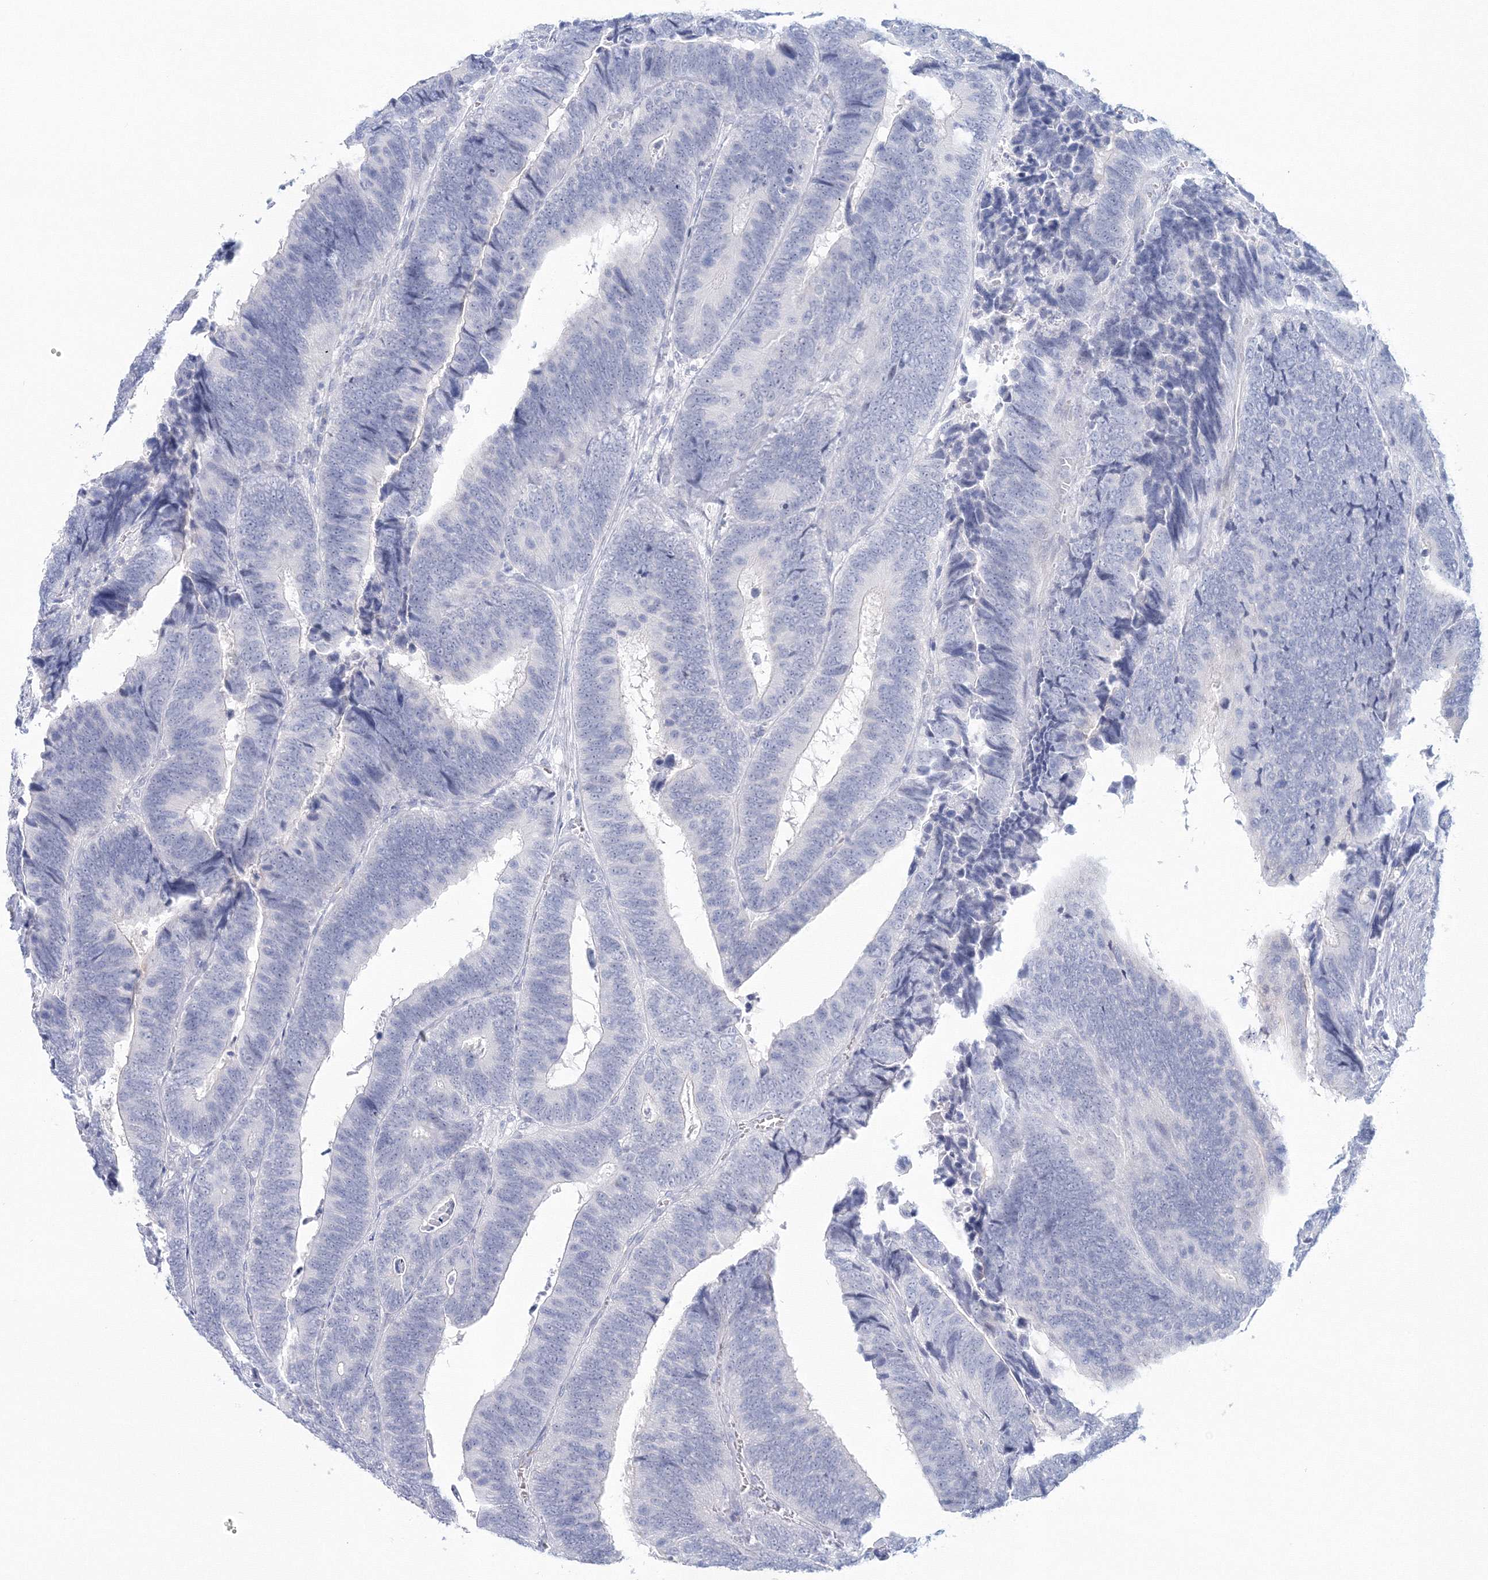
{"staining": {"intensity": "negative", "quantity": "none", "location": "none"}, "tissue": "colorectal cancer", "cell_type": "Tumor cells", "image_type": "cancer", "snomed": [{"axis": "morphology", "description": "Adenocarcinoma, NOS"}, {"axis": "topography", "description": "Colon"}], "caption": "The photomicrograph reveals no staining of tumor cells in colorectal adenocarcinoma.", "gene": "VSIG1", "patient": {"sex": "male", "age": 72}}